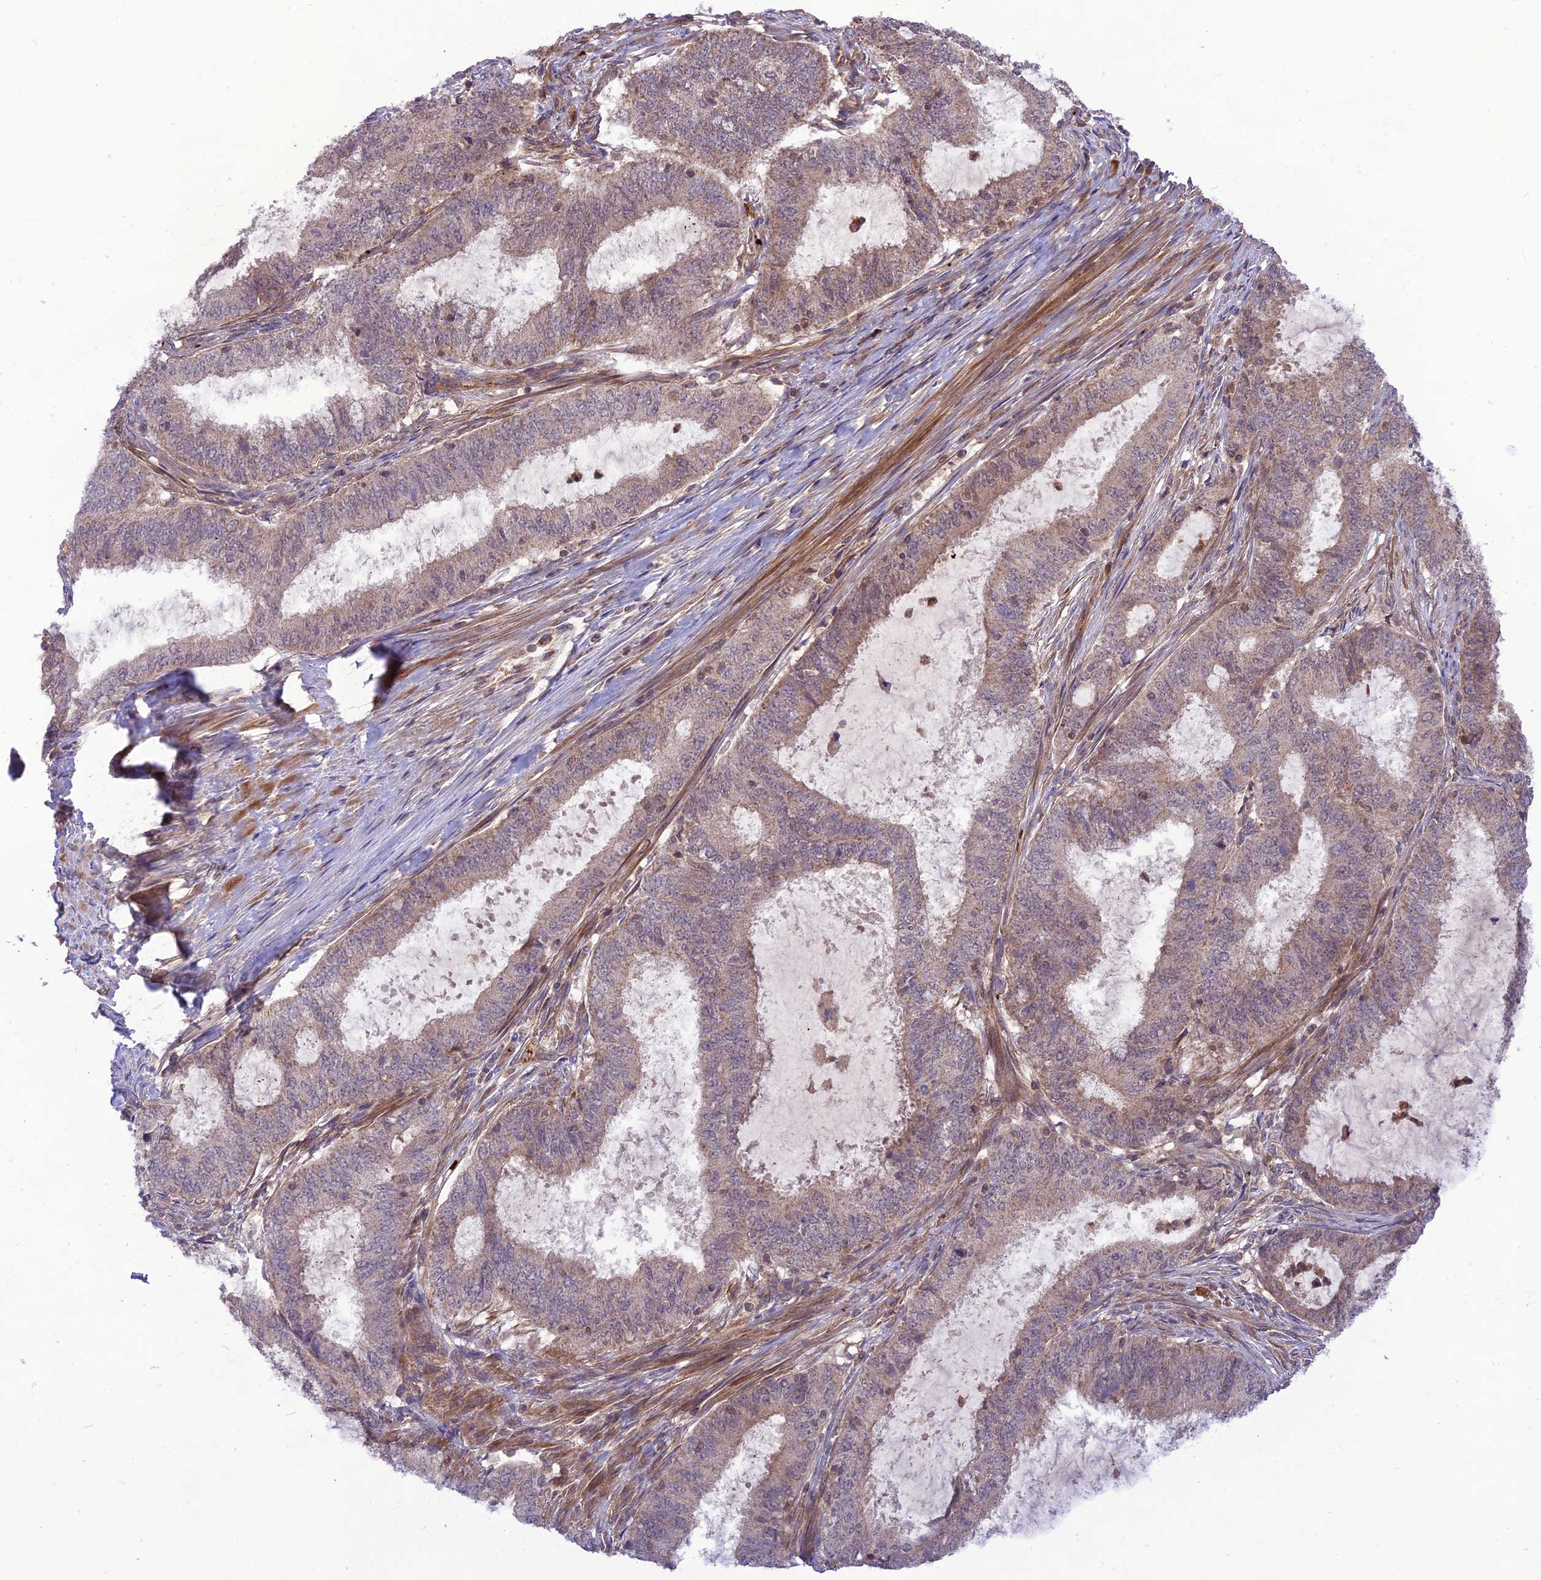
{"staining": {"intensity": "weak", "quantity": "<25%", "location": "cytoplasmic/membranous"}, "tissue": "endometrial cancer", "cell_type": "Tumor cells", "image_type": "cancer", "snomed": [{"axis": "morphology", "description": "Adenocarcinoma, NOS"}, {"axis": "topography", "description": "Endometrium"}], "caption": "The histopathology image displays no staining of tumor cells in adenocarcinoma (endometrial). Nuclei are stained in blue.", "gene": "NDUFC1", "patient": {"sex": "female", "age": 51}}